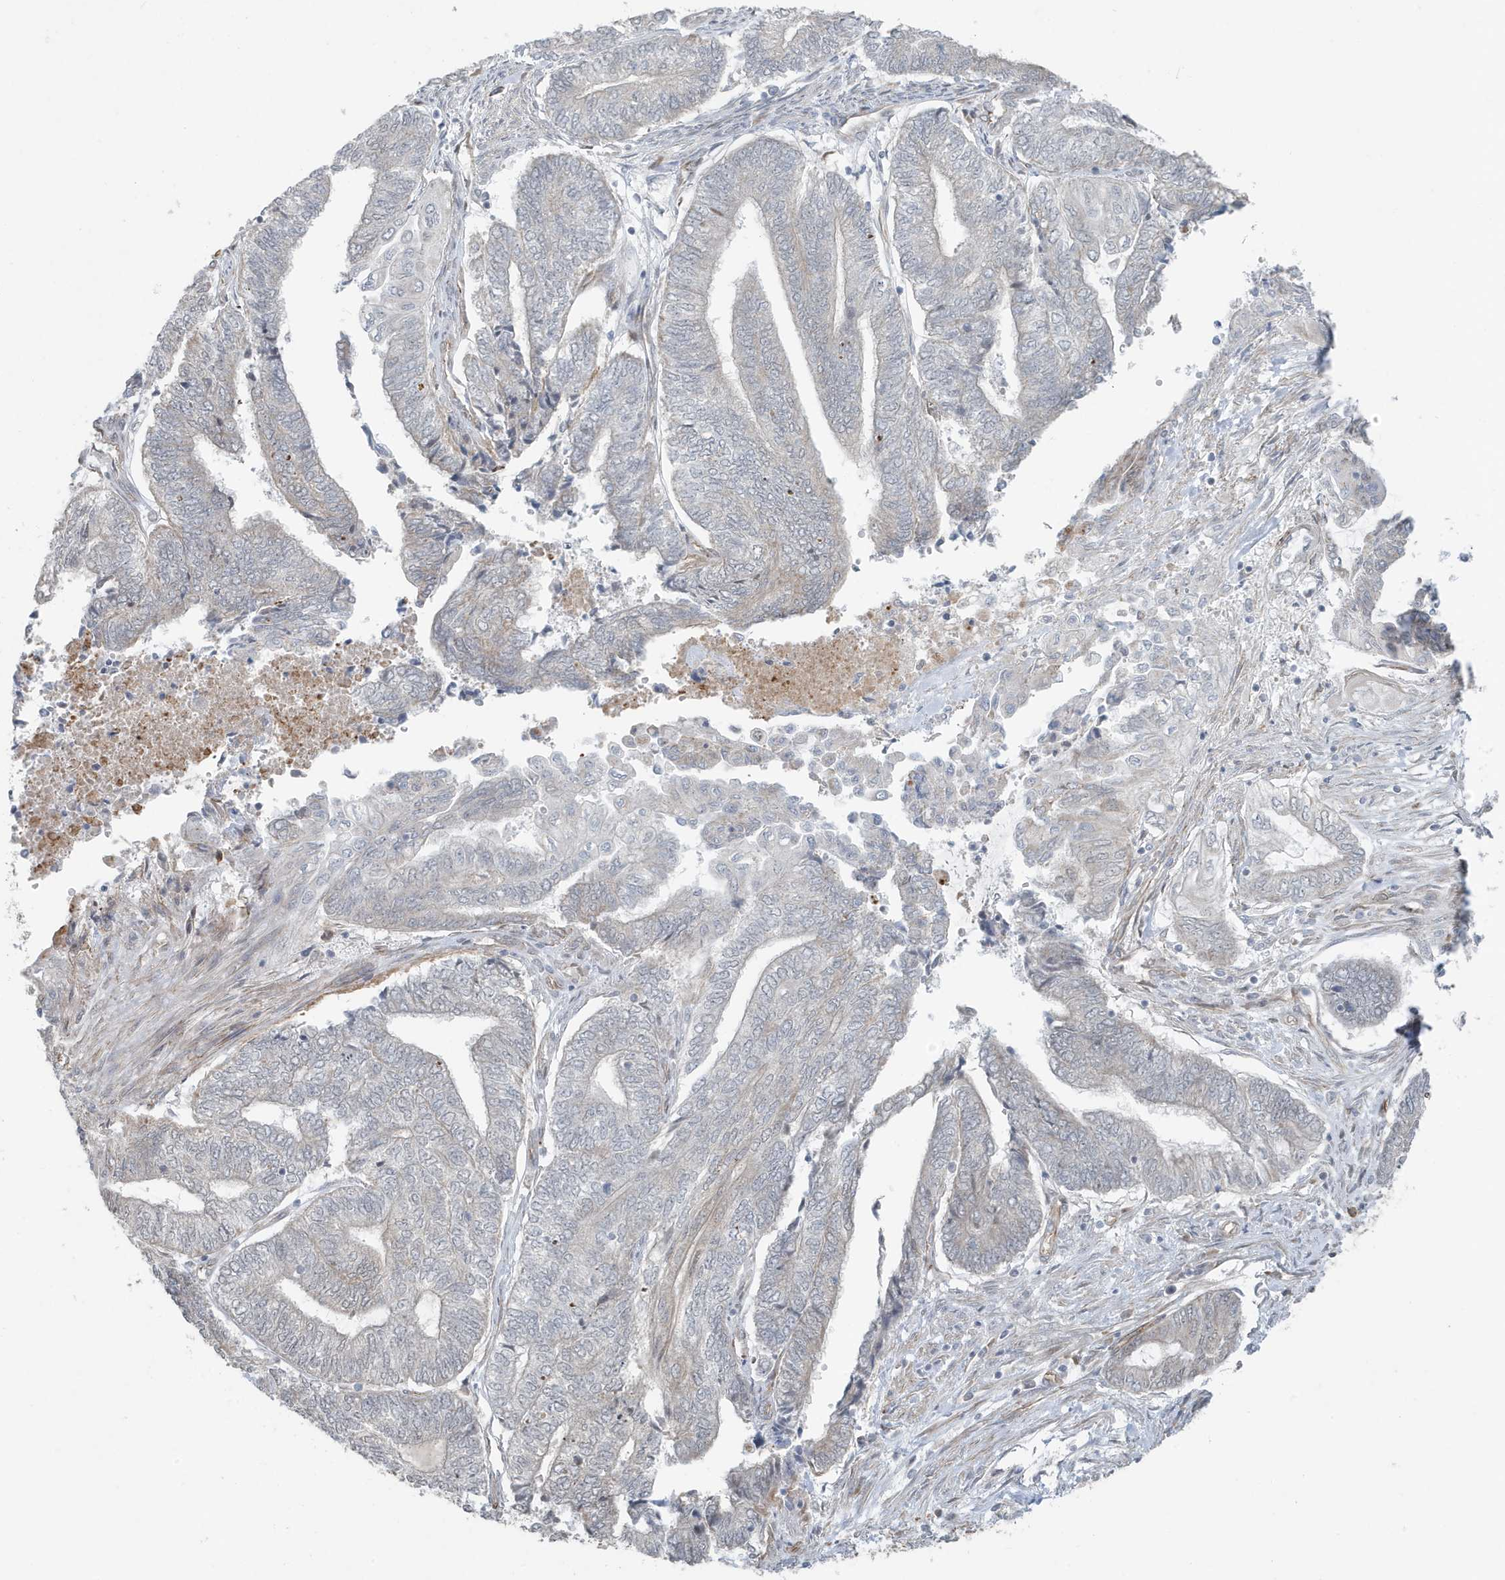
{"staining": {"intensity": "negative", "quantity": "none", "location": "none"}, "tissue": "endometrial cancer", "cell_type": "Tumor cells", "image_type": "cancer", "snomed": [{"axis": "morphology", "description": "Adenocarcinoma, NOS"}, {"axis": "topography", "description": "Uterus"}, {"axis": "topography", "description": "Endometrium"}], "caption": "Immunohistochemistry photomicrograph of adenocarcinoma (endometrial) stained for a protein (brown), which displays no staining in tumor cells.", "gene": "CHCHD4", "patient": {"sex": "female", "age": 70}}